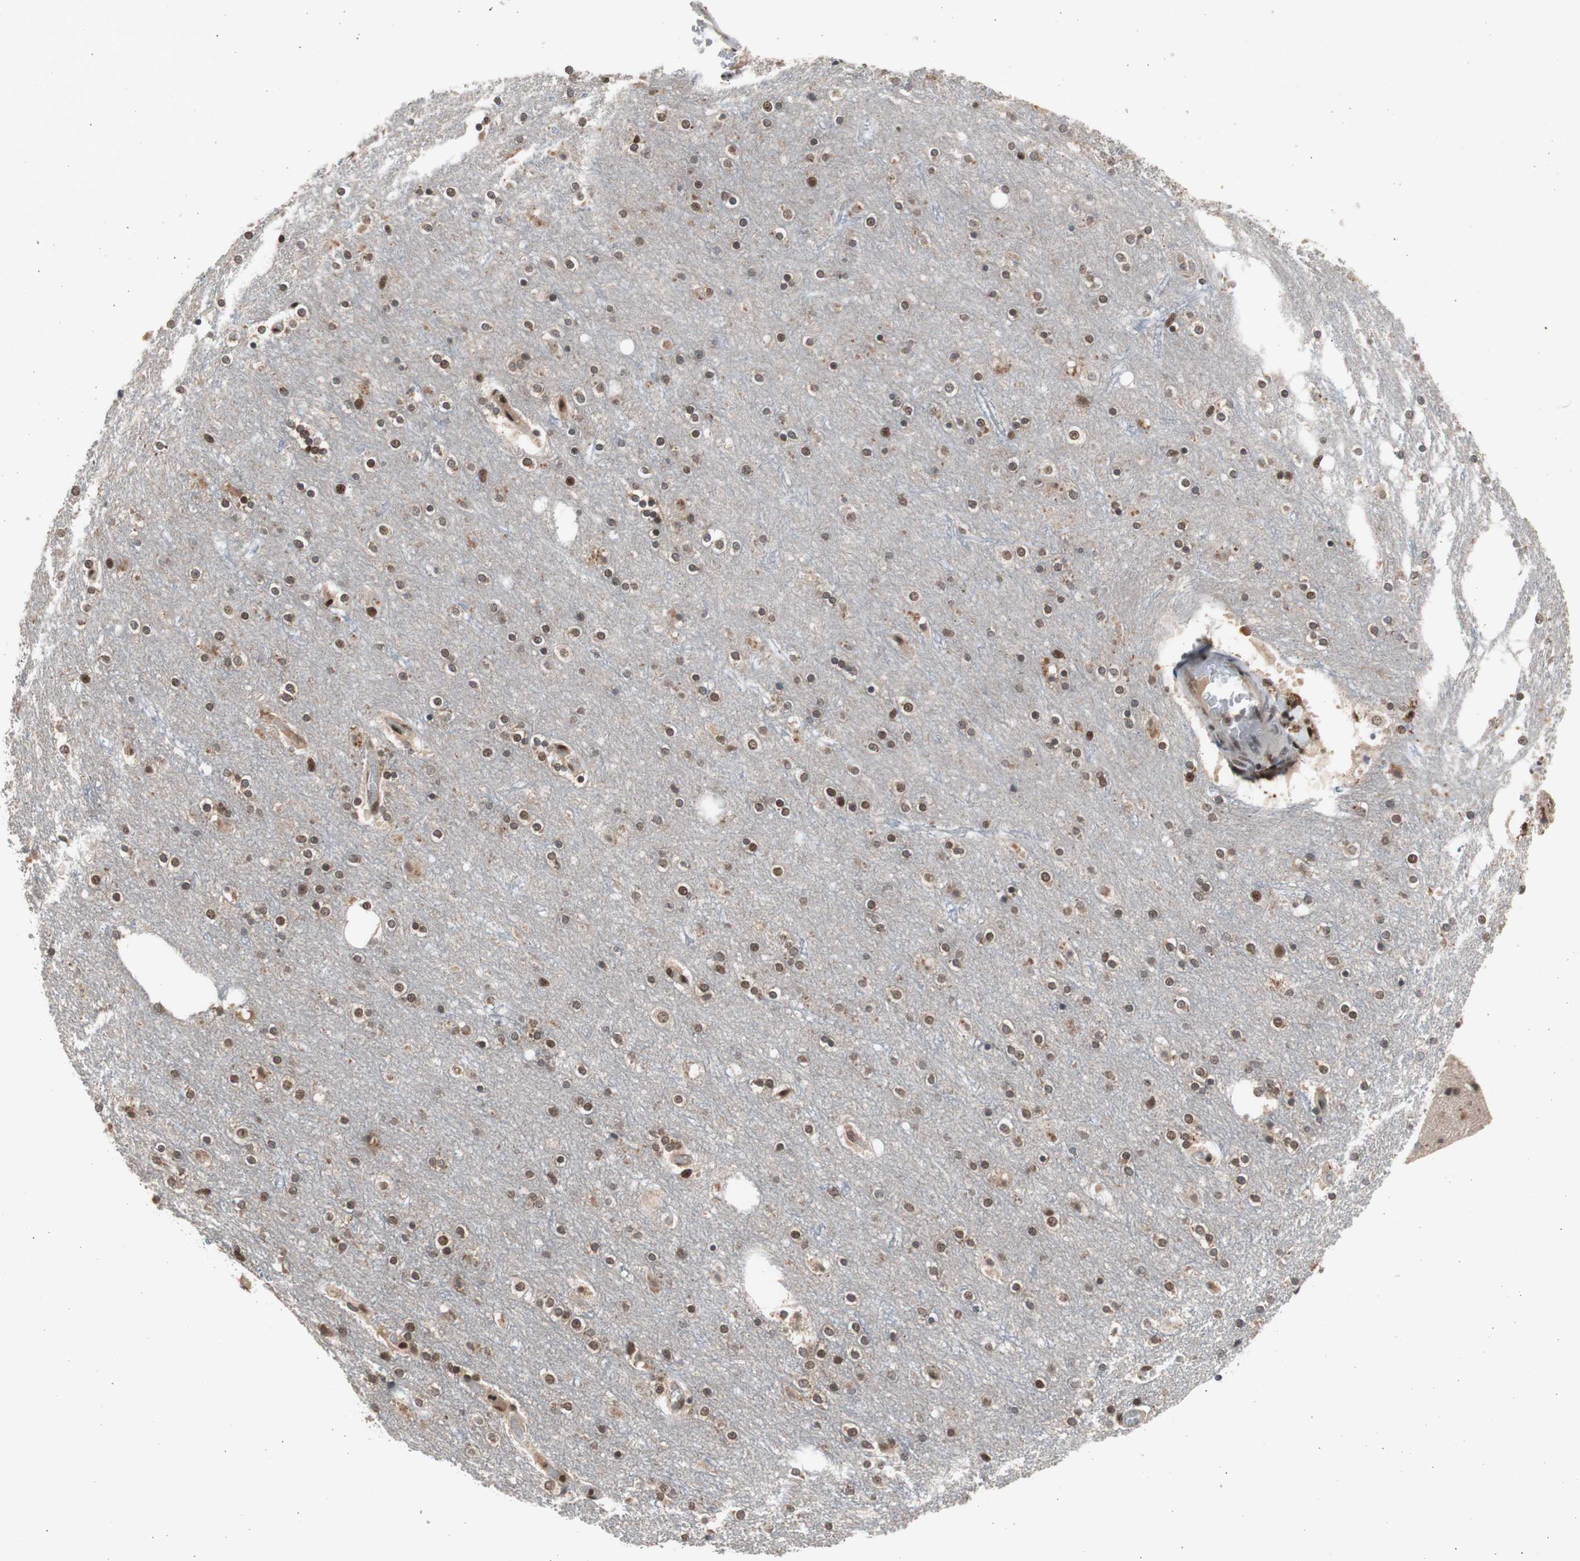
{"staining": {"intensity": "negative", "quantity": "none", "location": "none"}, "tissue": "cerebral cortex", "cell_type": "Endothelial cells", "image_type": "normal", "snomed": [{"axis": "morphology", "description": "Normal tissue, NOS"}, {"axis": "topography", "description": "Cerebral cortex"}], "caption": "Immunohistochemical staining of unremarkable cerebral cortex shows no significant expression in endothelial cells.", "gene": "RPA1", "patient": {"sex": "female", "age": 54}}